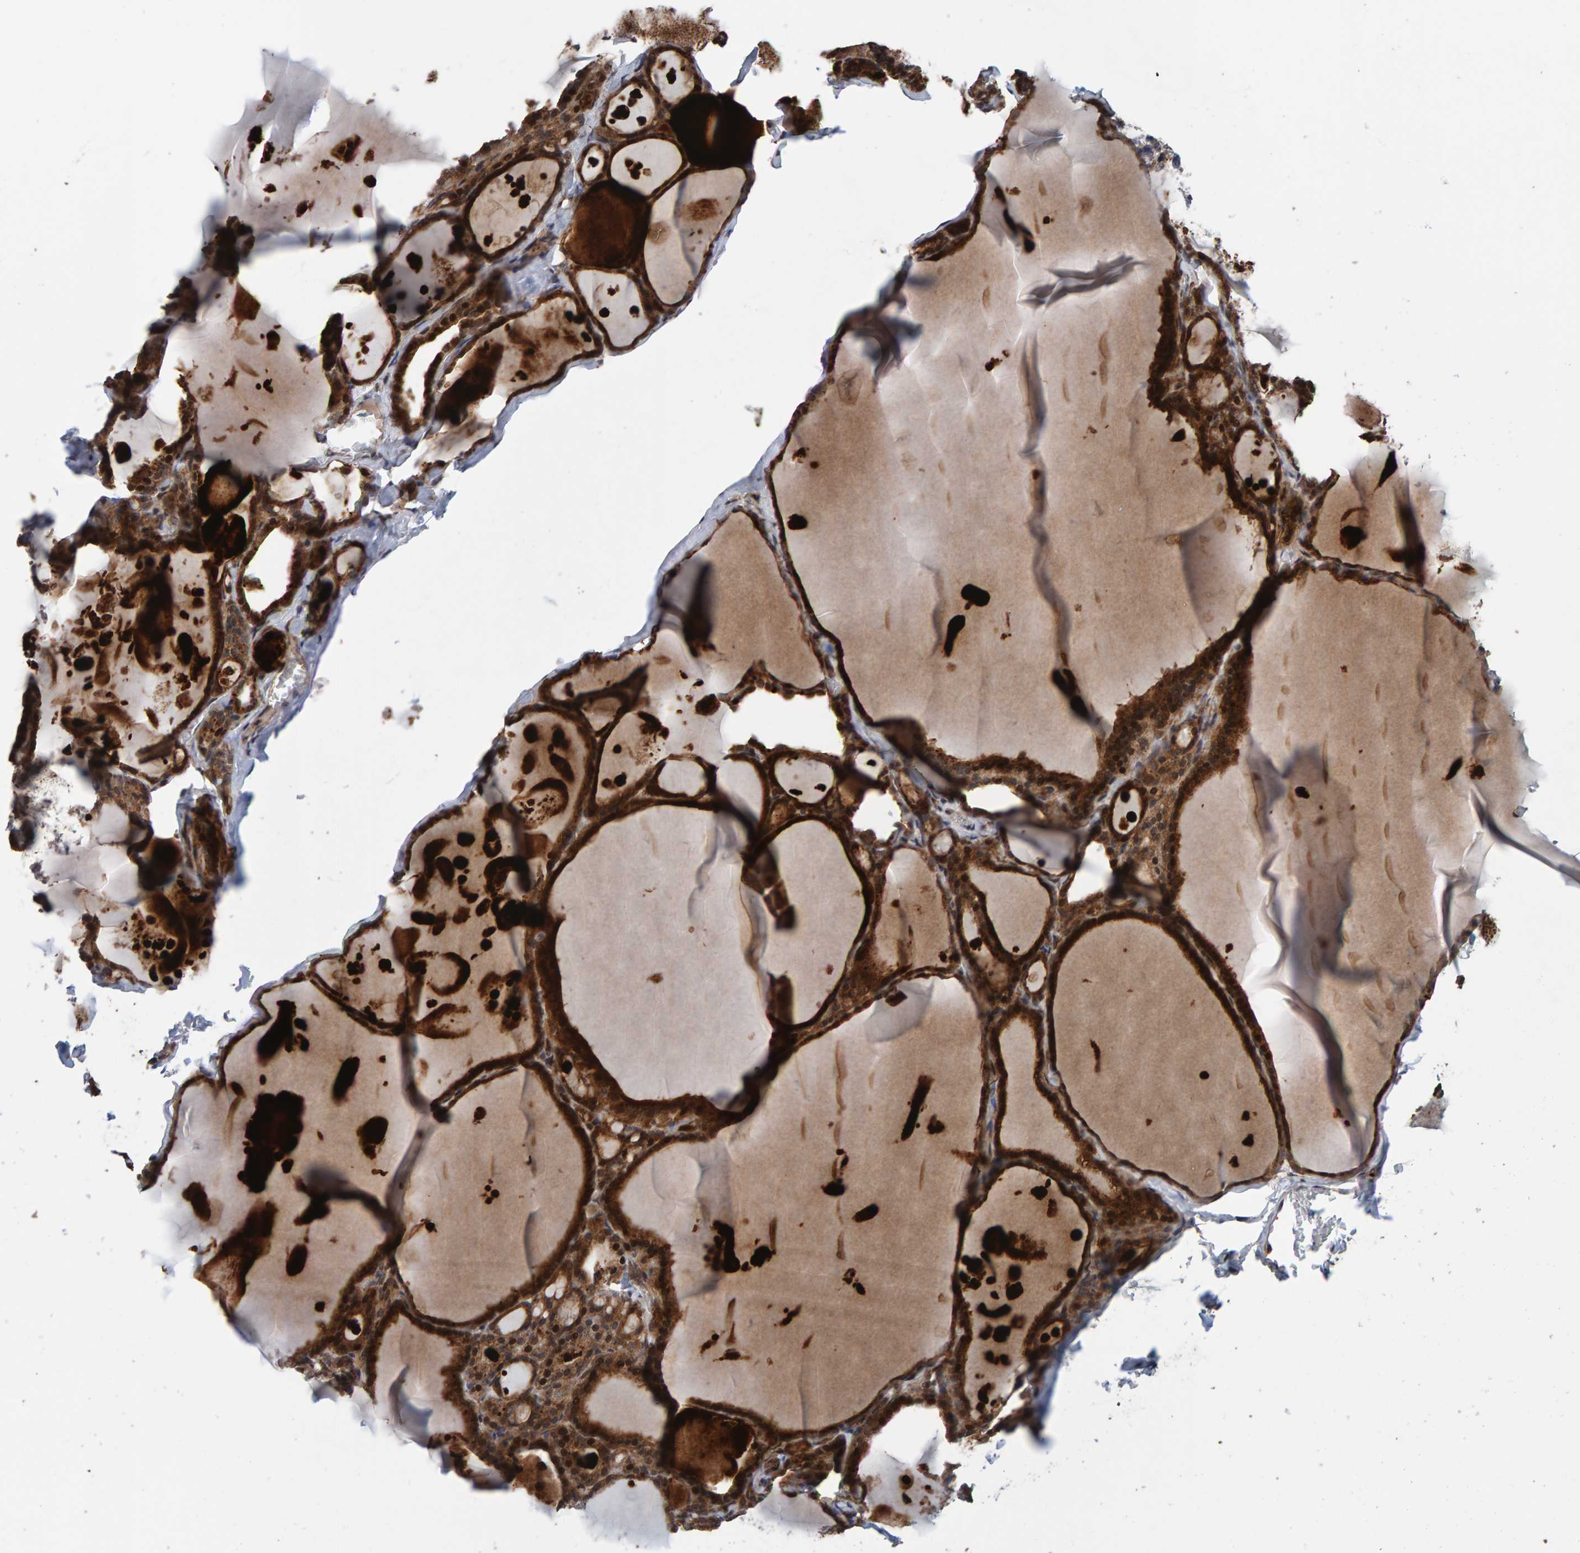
{"staining": {"intensity": "strong", "quantity": ">75%", "location": "cytoplasmic/membranous,nuclear"}, "tissue": "thyroid gland", "cell_type": "Glandular cells", "image_type": "normal", "snomed": [{"axis": "morphology", "description": "Normal tissue, NOS"}, {"axis": "topography", "description": "Thyroid gland"}], "caption": "Approximately >75% of glandular cells in benign human thyroid gland exhibit strong cytoplasmic/membranous,nuclear protein positivity as visualized by brown immunohistochemical staining.", "gene": "CCDC25", "patient": {"sex": "male", "age": 56}}